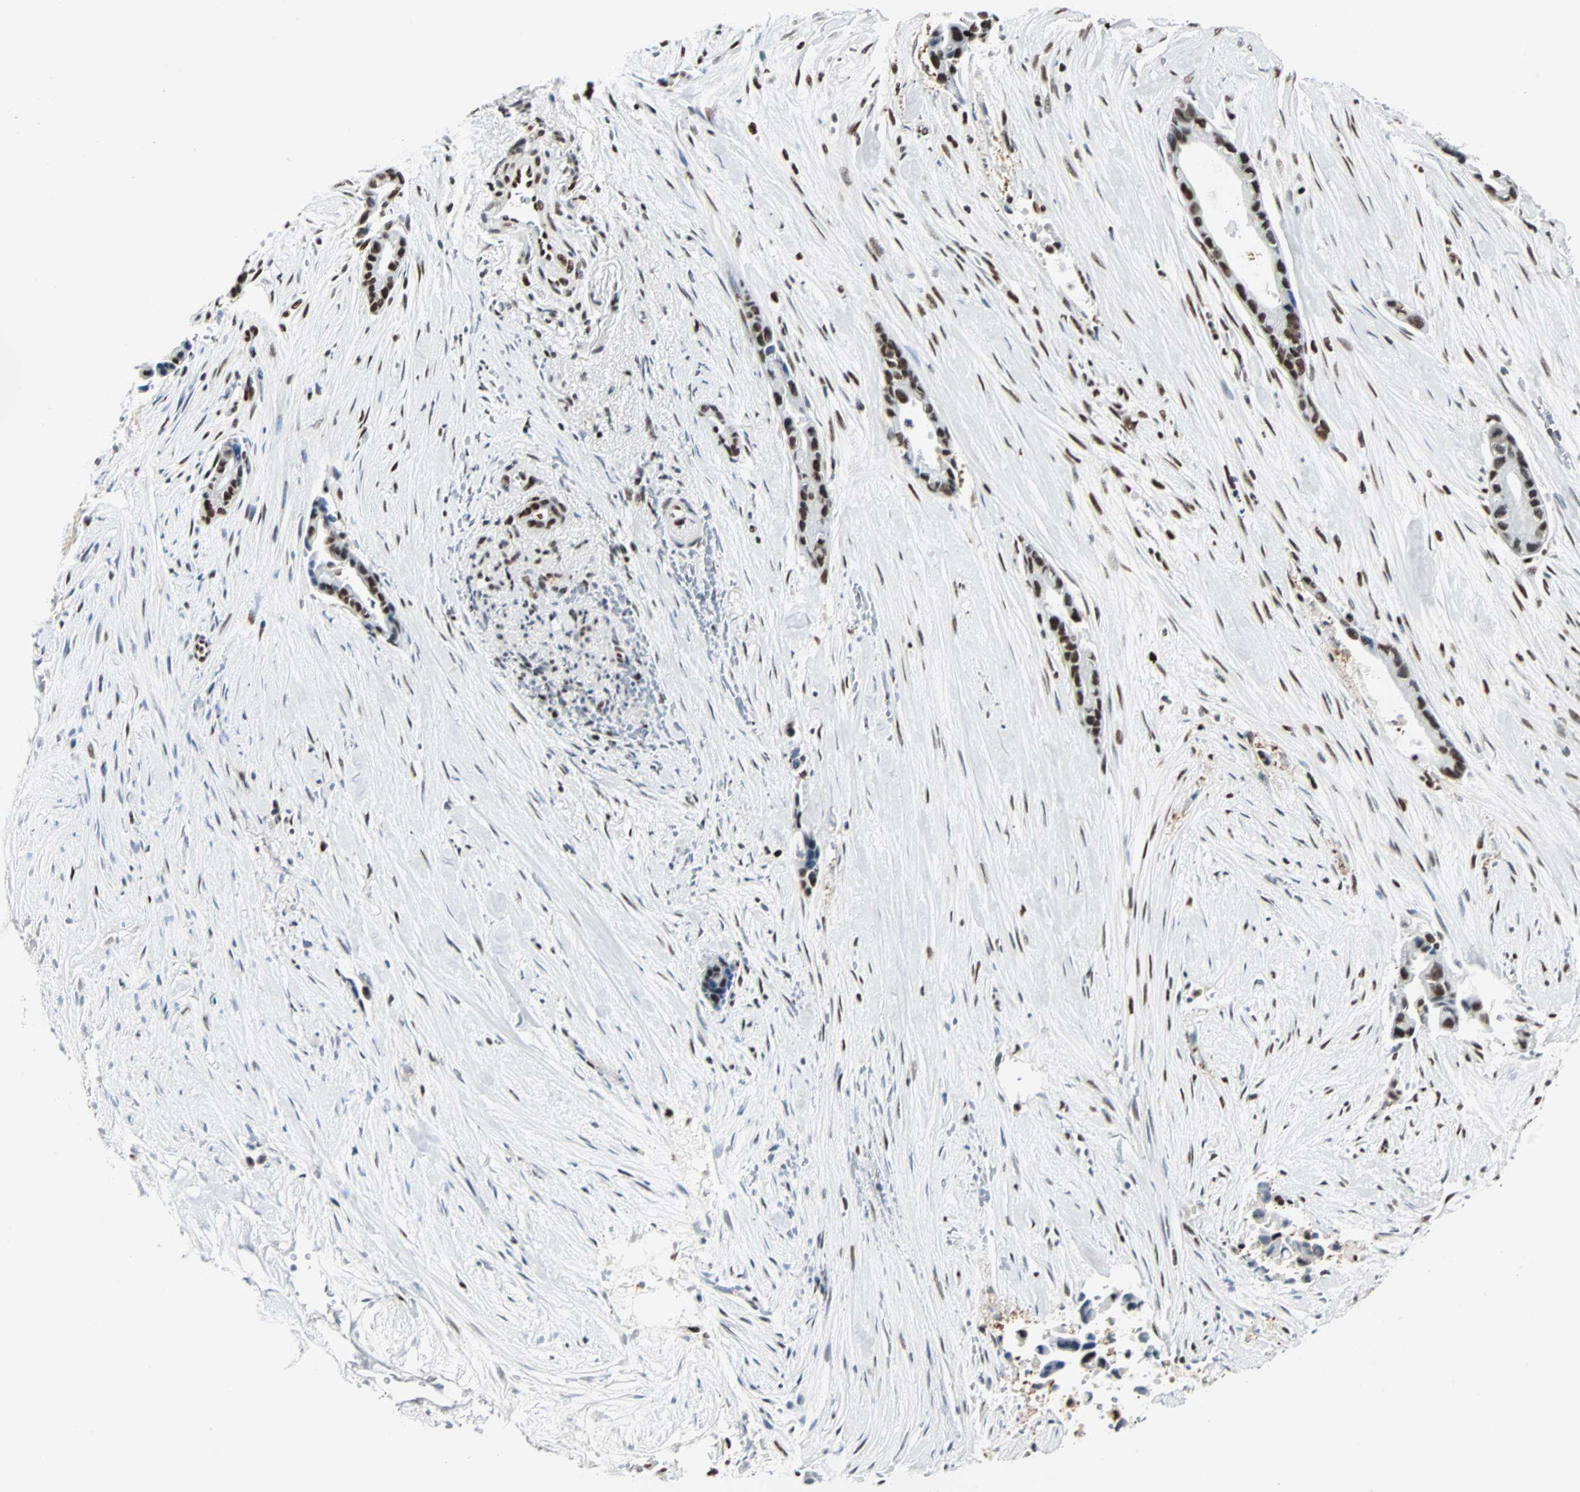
{"staining": {"intensity": "strong", "quantity": ">75%", "location": "nuclear"}, "tissue": "liver cancer", "cell_type": "Tumor cells", "image_type": "cancer", "snomed": [{"axis": "morphology", "description": "Cholangiocarcinoma"}, {"axis": "topography", "description": "Liver"}], "caption": "Immunohistochemistry of liver cancer (cholangiocarcinoma) exhibits high levels of strong nuclear staining in about >75% of tumor cells. Nuclei are stained in blue.", "gene": "XRCC4", "patient": {"sex": "female", "age": 55}}